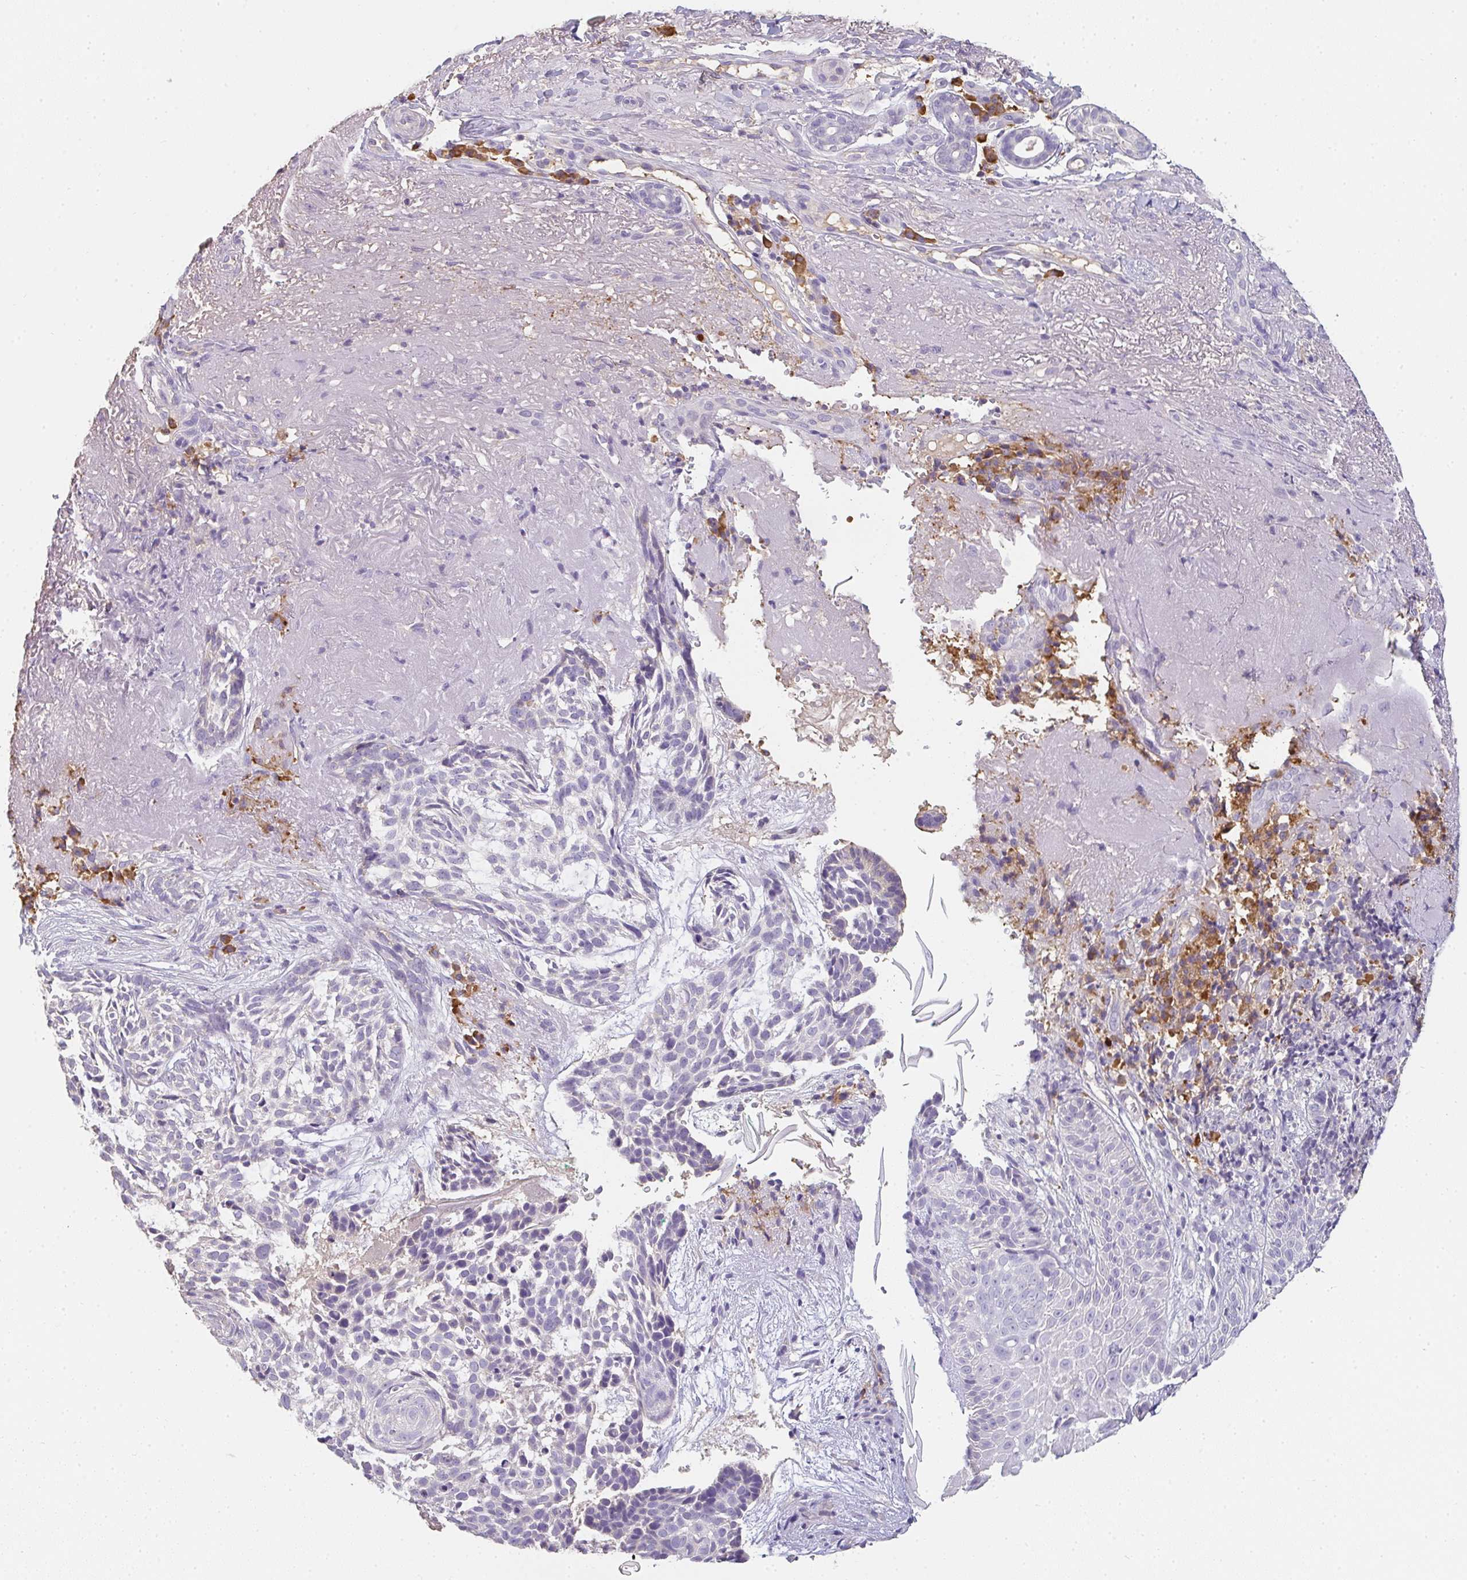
{"staining": {"intensity": "negative", "quantity": "none", "location": "none"}, "tissue": "skin cancer", "cell_type": "Tumor cells", "image_type": "cancer", "snomed": [{"axis": "morphology", "description": "Basal cell carcinoma"}, {"axis": "topography", "description": "Skin"}, {"axis": "topography", "description": "Skin of face"}], "caption": "Tumor cells show no significant expression in basal cell carcinoma (skin).", "gene": "ZNF215", "patient": {"sex": "female", "age": 80}}